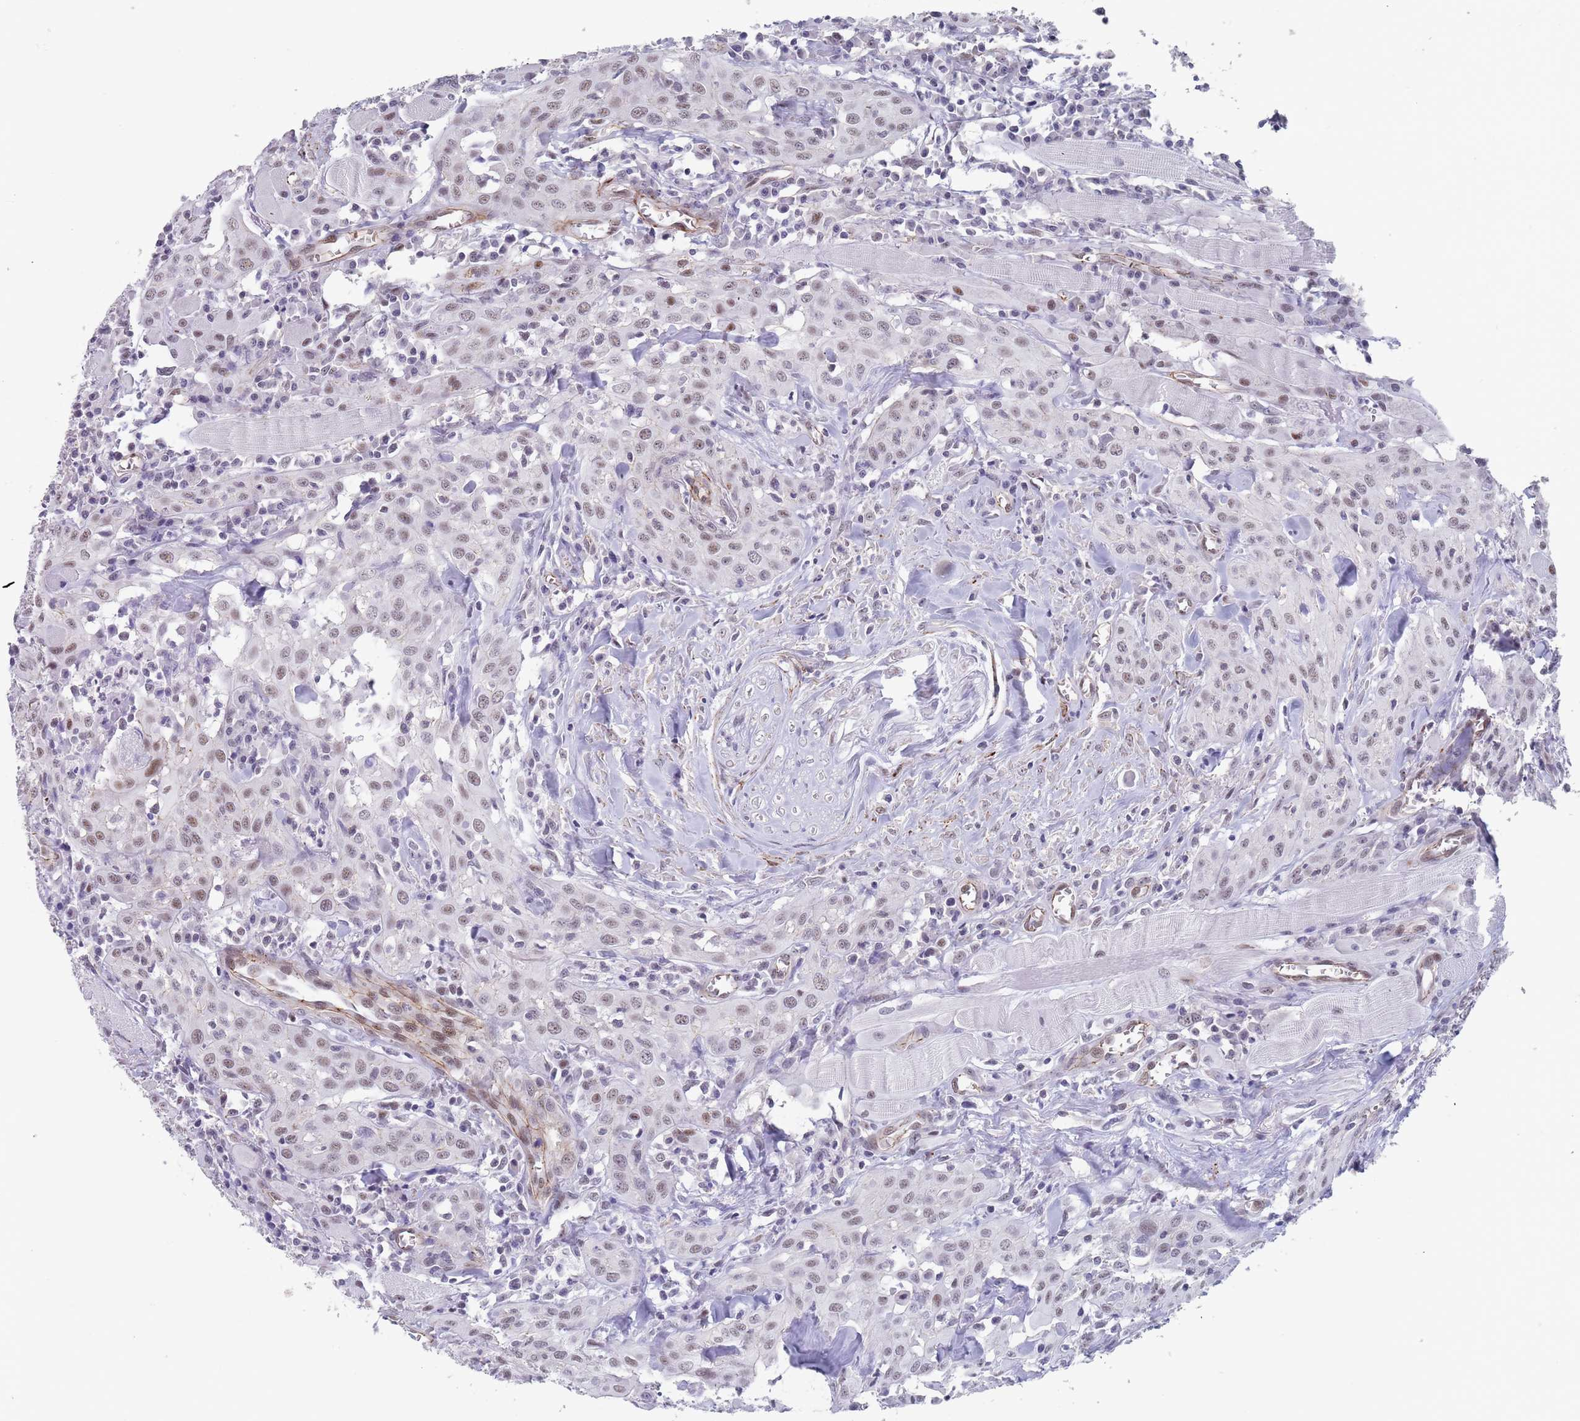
{"staining": {"intensity": "moderate", "quantity": "25%-75%", "location": "nuclear"}, "tissue": "head and neck cancer", "cell_type": "Tumor cells", "image_type": "cancer", "snomed": [{"axis": "morphology", "description": "Squamous cell carcinoma, NOS"}, {"axis": "topography", "description": "Oral tissue"}, {"axis": "topography", "description": "Head-Neck"}], "caption": "Immunohistochemistry micrograph of neoplastic tissue: human squamous cell carcinoma (head and neck) stained using immunohistochemistry (IHC) displays medium levels of moderate protein expression localized specifically in the nuclear of tumor cells, appearing as a nuclear brown color.", "gene": "OR5A2", "patient": {"sex": "female", "age": 70}}